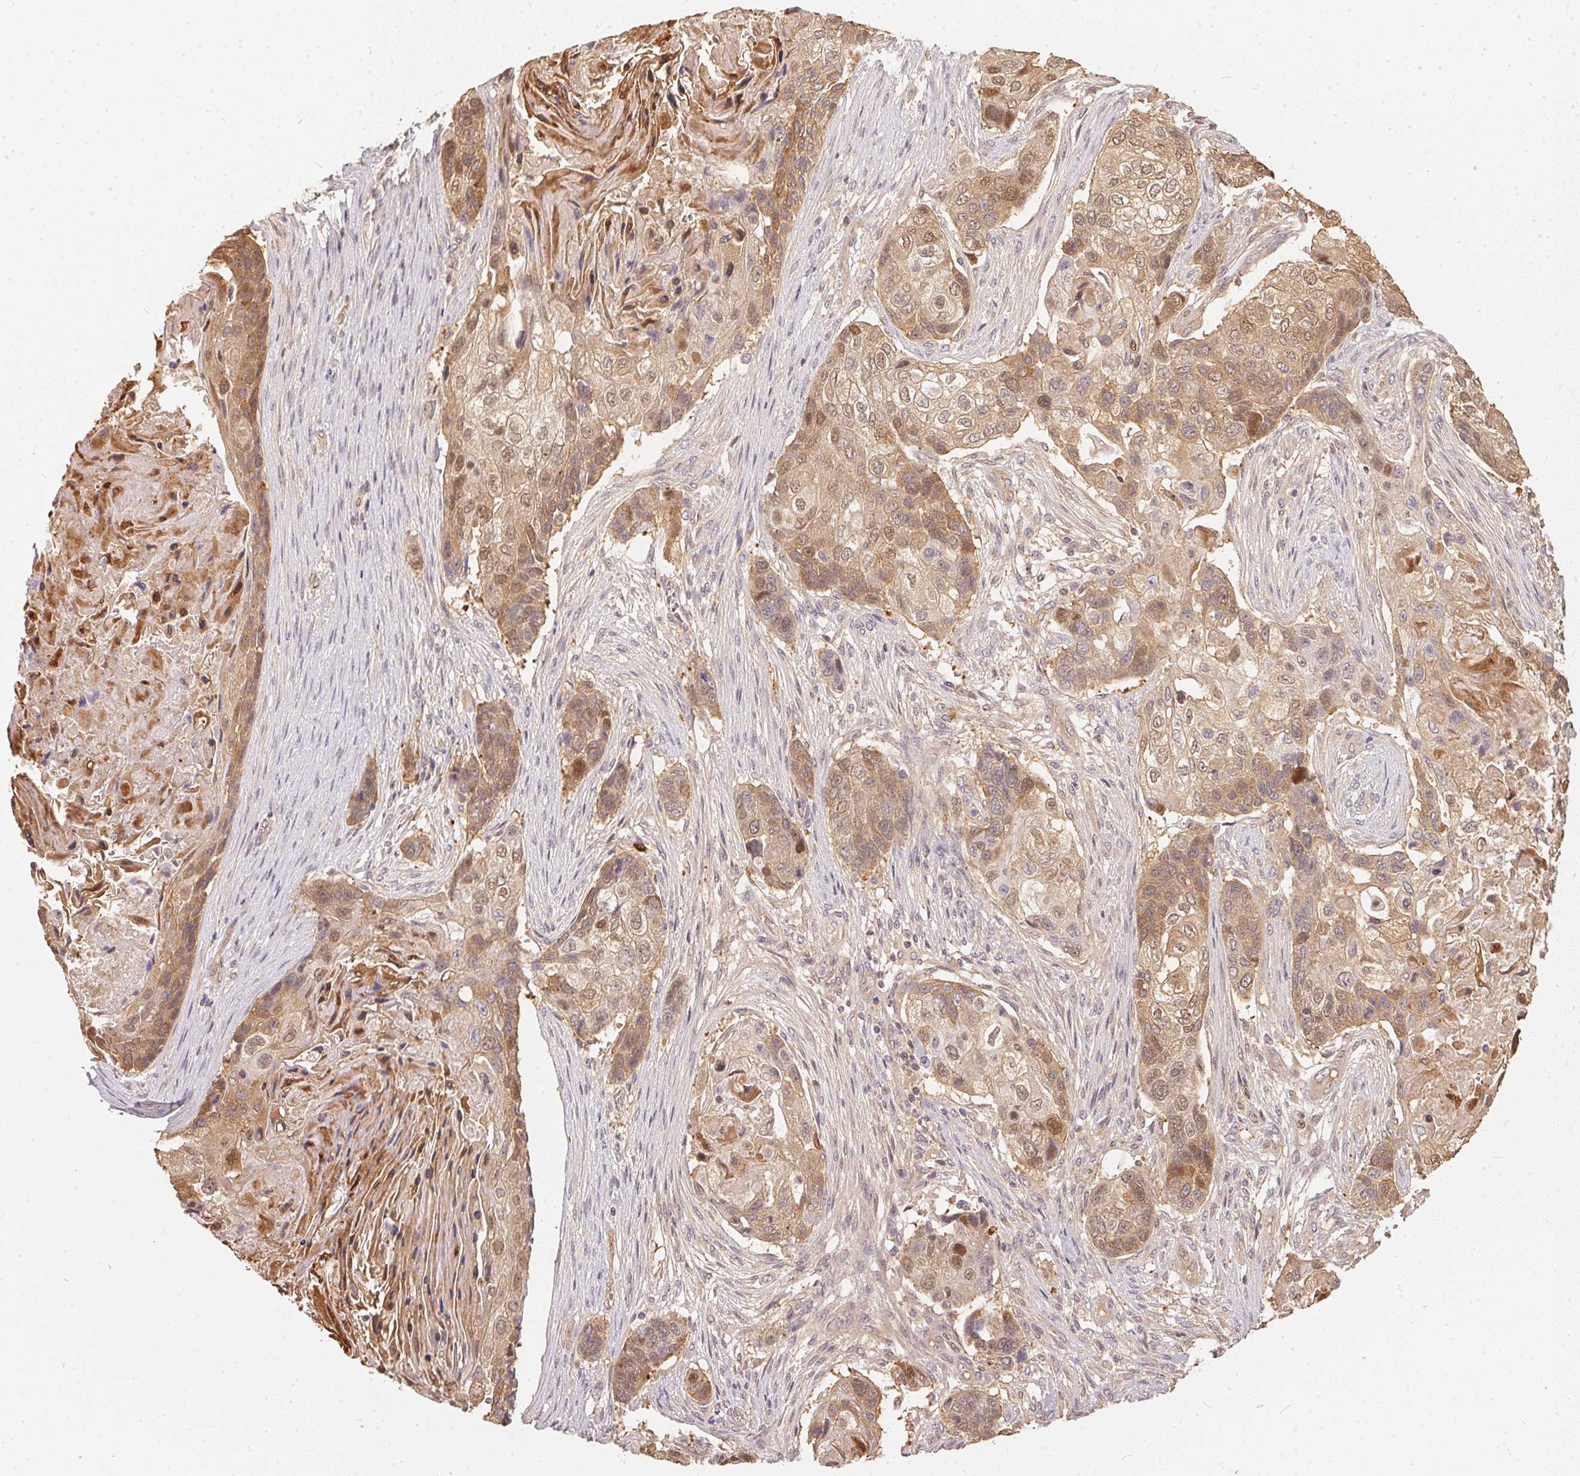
{"staining": {"intensity": "moderate", "quantity": ">75%", "location": "cytoplasmic/membranous,nuclear"}, "tissue": "lung cancer", "cell_type": "Tumor cells", "image_type": "cancer", "snomed": [{"axis": "morphology", "description": "Squamous cell carcinoma, NOS"}, {"axis": "topography", "description": "Lung"}], "caption": "High-power microscopy captured an immunohistochemistry micrograph of lung squamous cell carcinoma, revealing moderate cytoplasmic/membranous and nuclear staining in about >75% of tumor cells. (Brightfield microscopy of DAB IHC at high magnification).", "gene": "BLMH", "patient": {"sex": "male", "age": 69}}